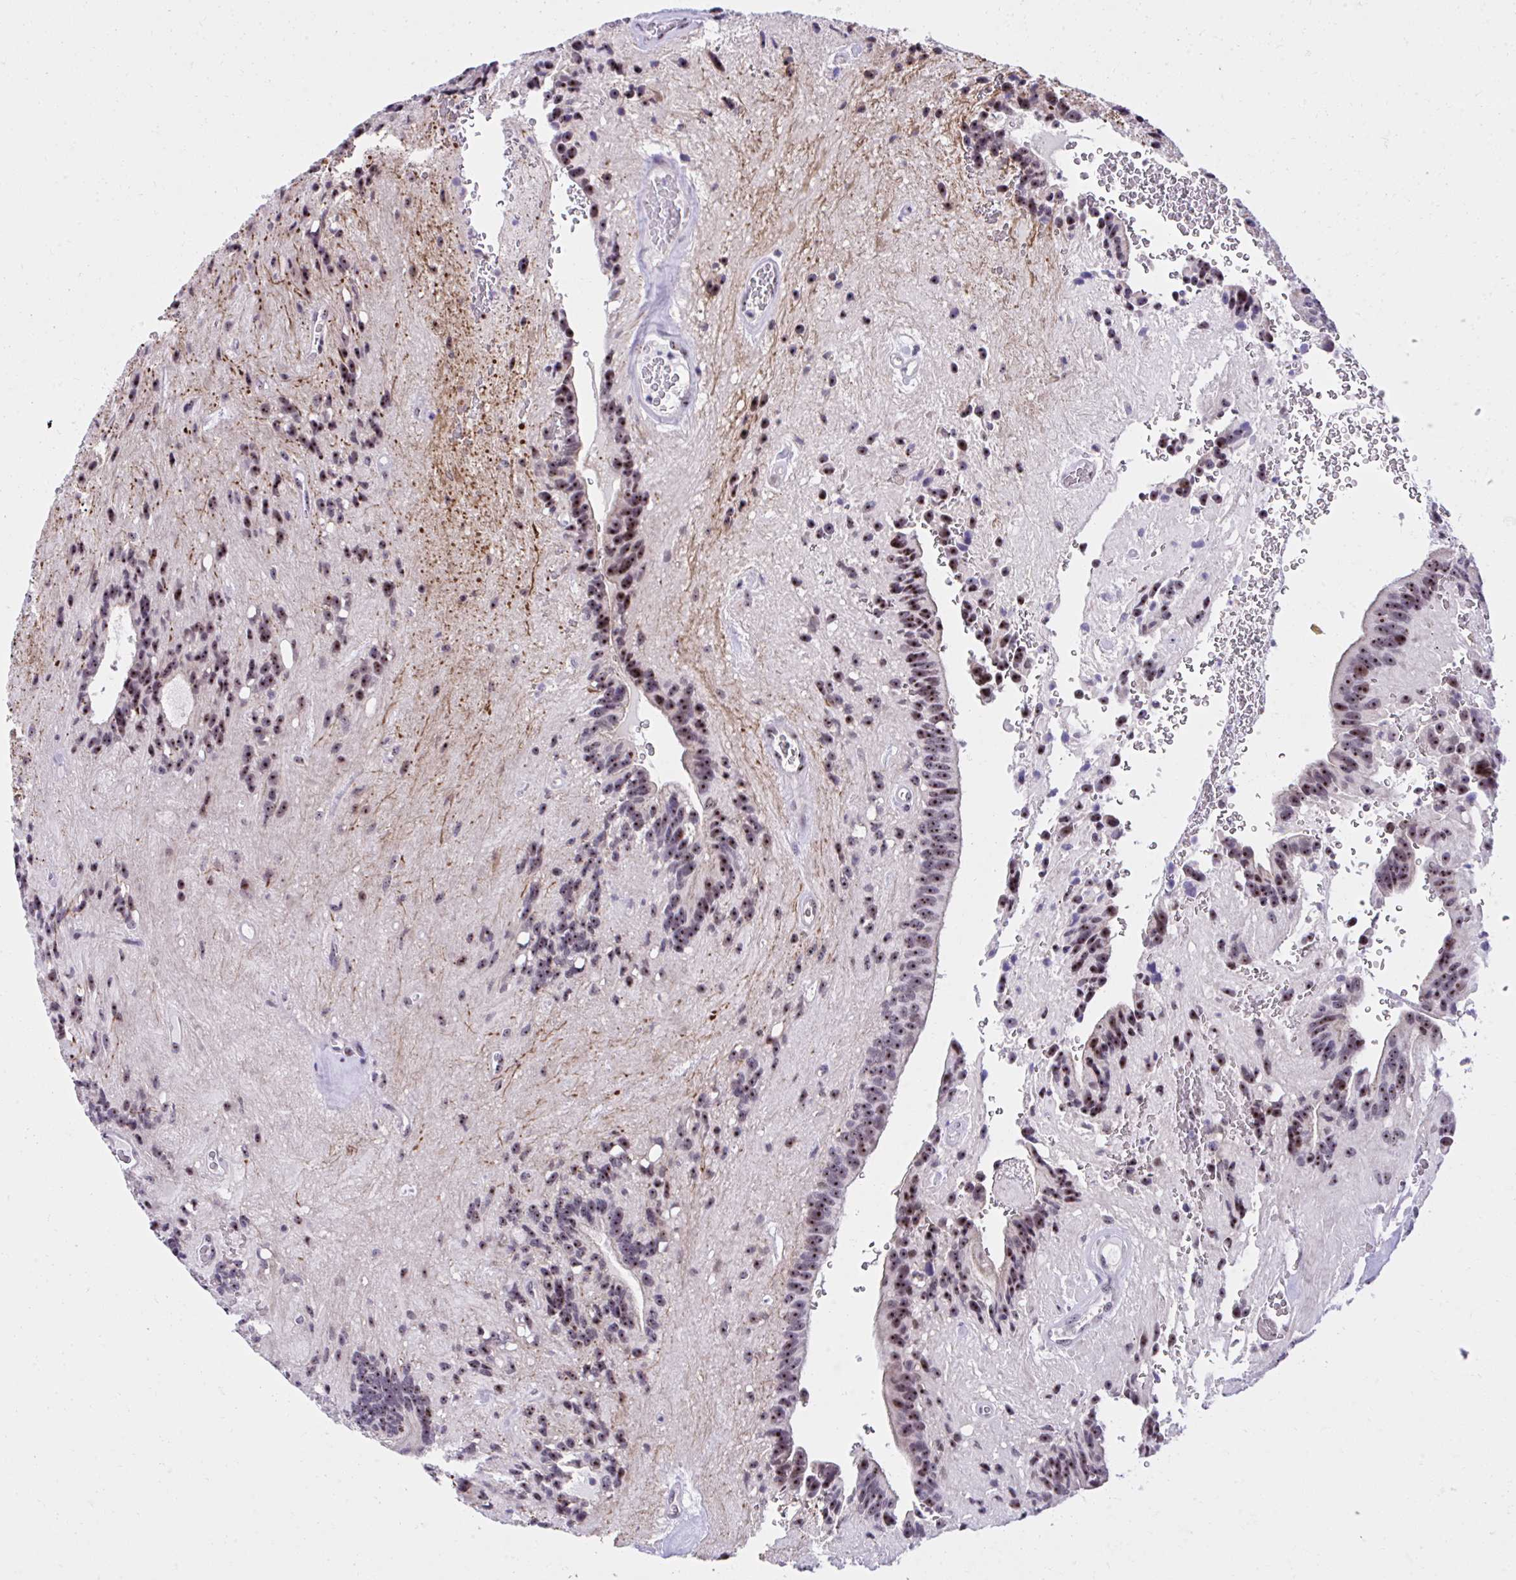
{"staining": {"intensity": "strong", "quantity": ">75%", "location": "nuclear"}, "tissue": "glioma", "cell_type": "Tumor cells", "image_type": "cancer", "snomed": [{"axis": "morphology", "description": "Glioma, malignant, Low grade"}, {"axis": "topography", "description": "Brain"}], "caption": "Glioma was stained to show a protein in brown. There is high levels of strong nuclear expression in about >75% of tumor cells.", "gene": "CEP72", "patient": {"sex": "male", "age": 31}}